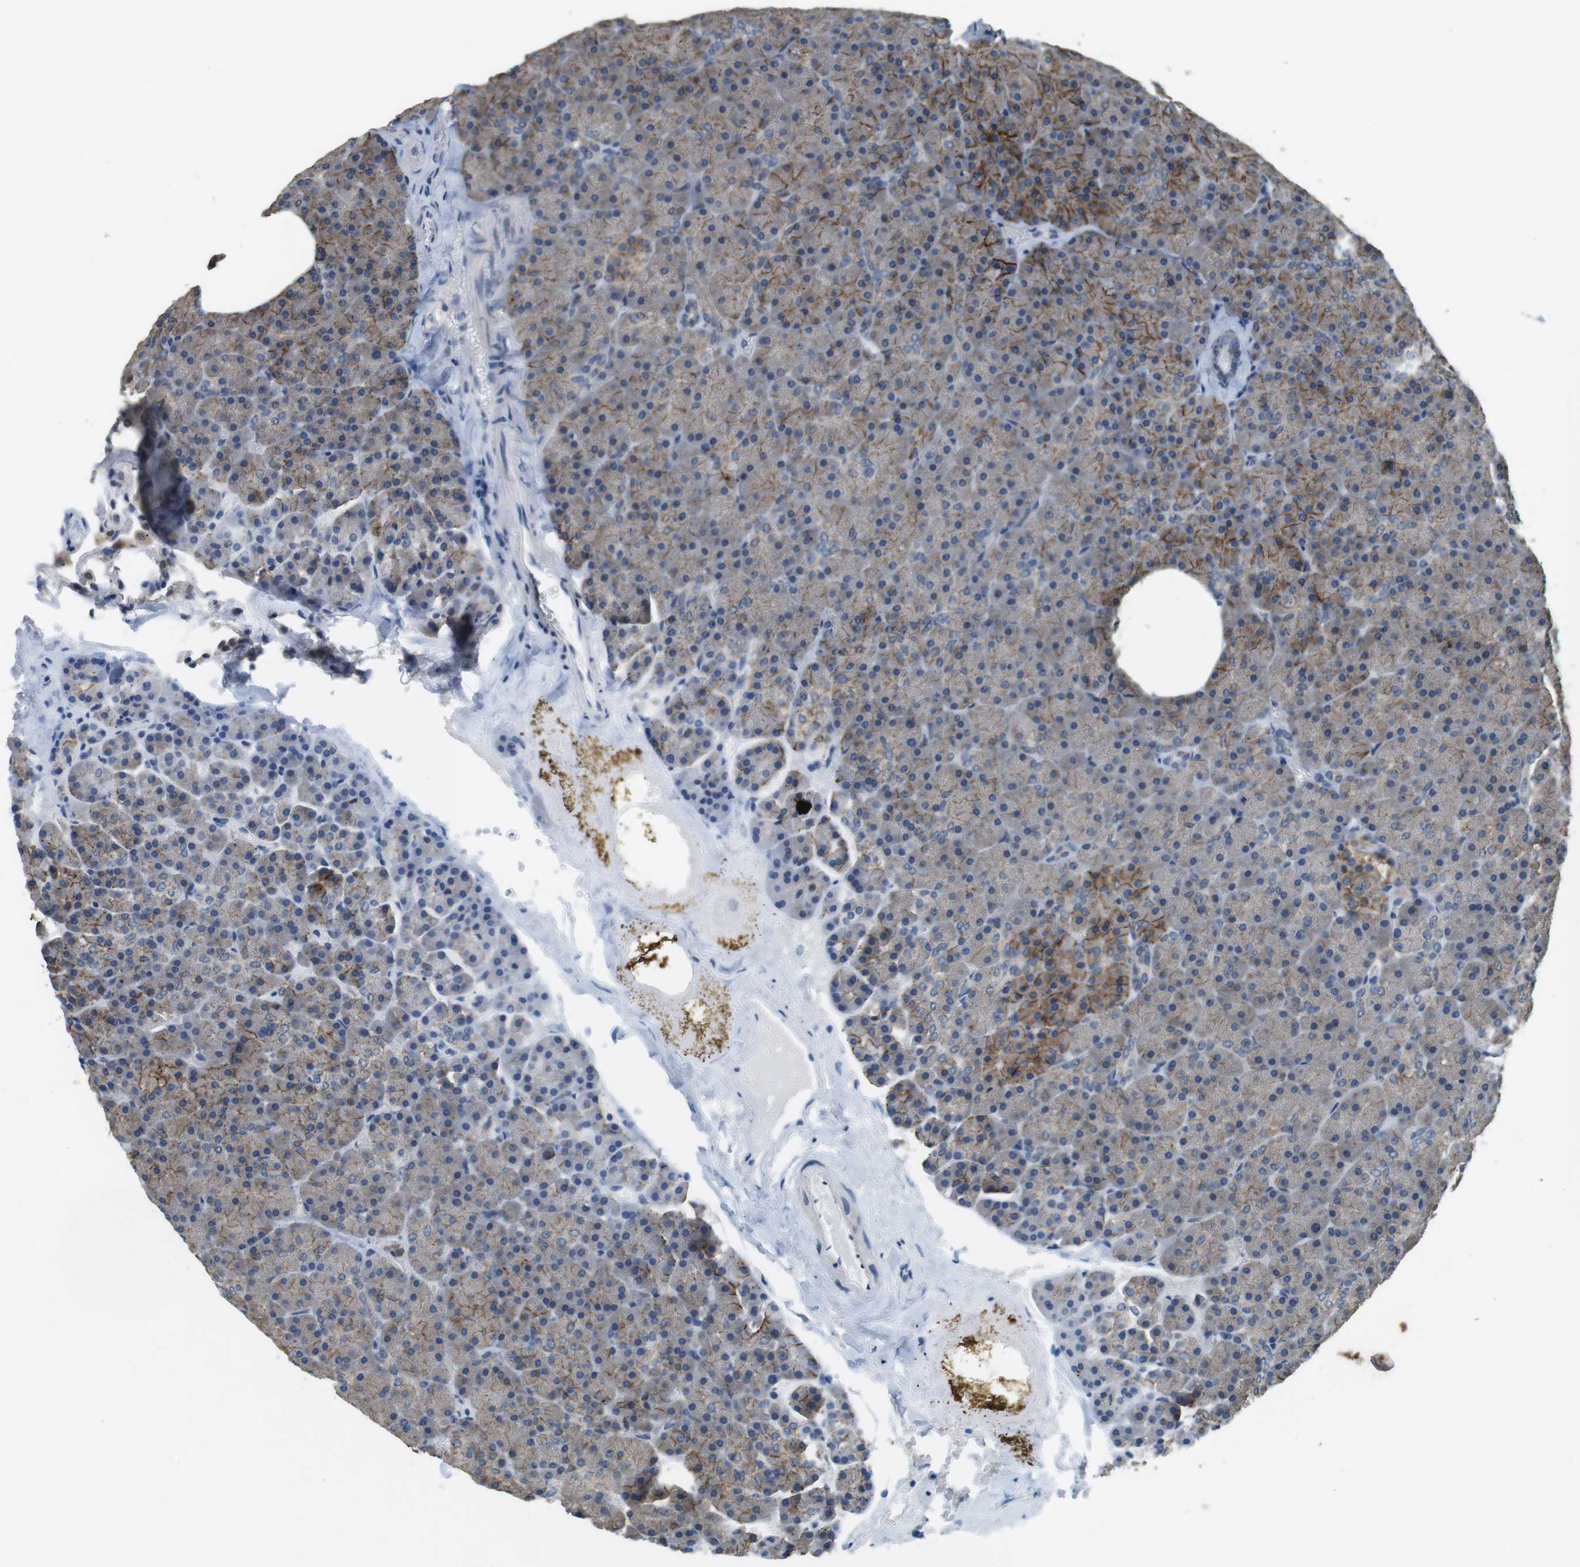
{"staining": {"intensity": "moderate", "quantity": "25%-75%", "location": "cytoplasmic/membranous"}, "tissue": "pancreas", "cell_type": "Exocrine glandular cells", "image_type": "normal", "snomed": [{"axis": "morphology", "description": "Normal tissue, NOS"}, {"axis": "topography", "description": "Pancreas"}], "caption": "Protein analysis of unremarkable pancreas demonstrates moderate cytoplasmic/membranous expression in about 25%-75% of exocrine glandular cells.", "gene": "CLDN7", "patient": {"sex": "female", "age": 35}}